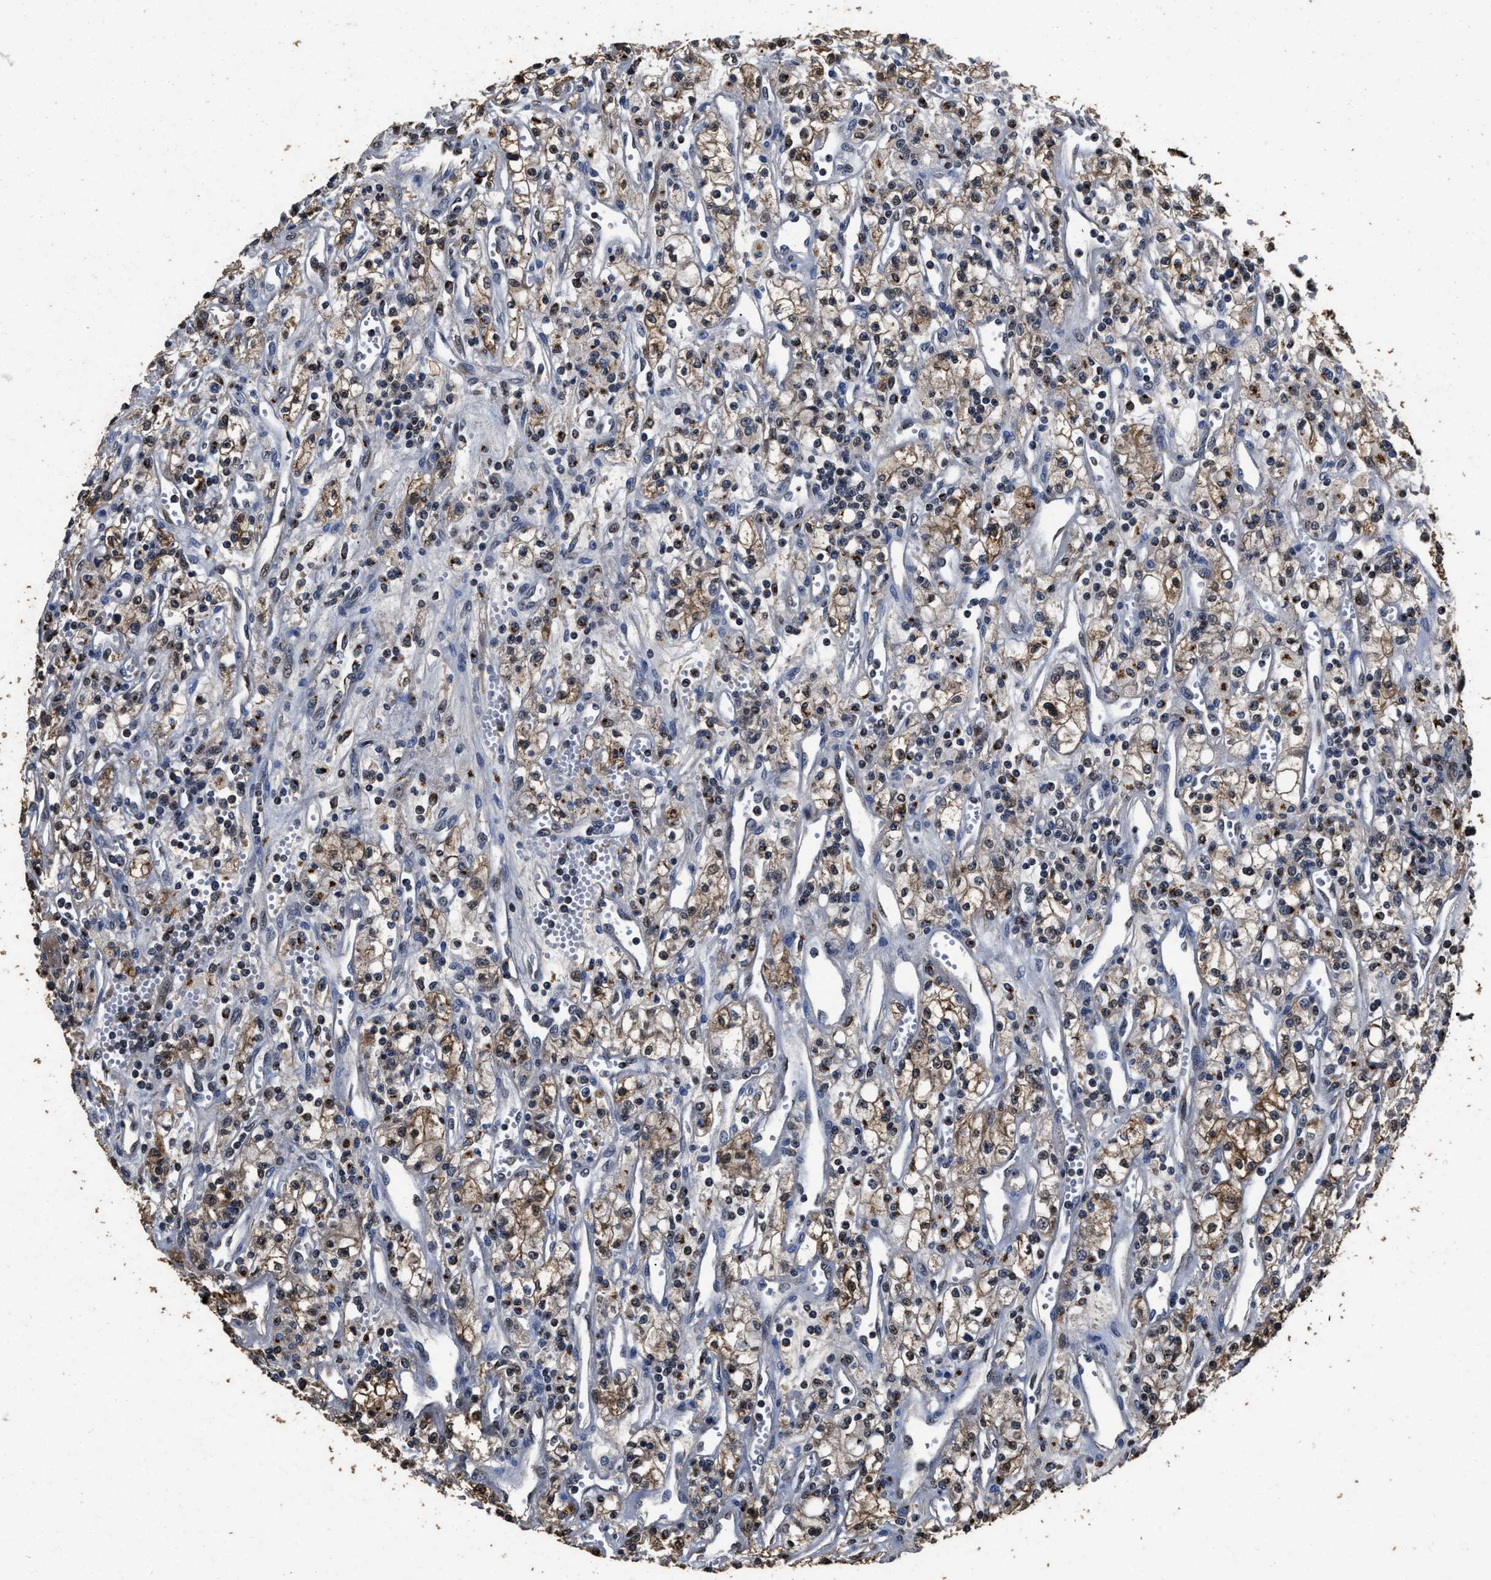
{"staining": {"intensity": "weak", "quantity": ">75%", "location": "cytoplasmic/membranous,nuclear"}, "tissue": "renal cancer", "cell_type": "Tumor cells", "image_type": "cancer", "snomed": [{"axis": "morphology", "description": "Adenocarcinoma, NOS"}, {"axis": "topography", "description": "Kidney"}], "caption": "Renal cancer (adenocarcinoma) was stained to show a protein in brown. There is low levels of weak cytoplasmic/membranous and nuclear expression in about >75% of tumor cells.", "gene": "TPST2", "patient": {"sex": "male", "age": 59}}